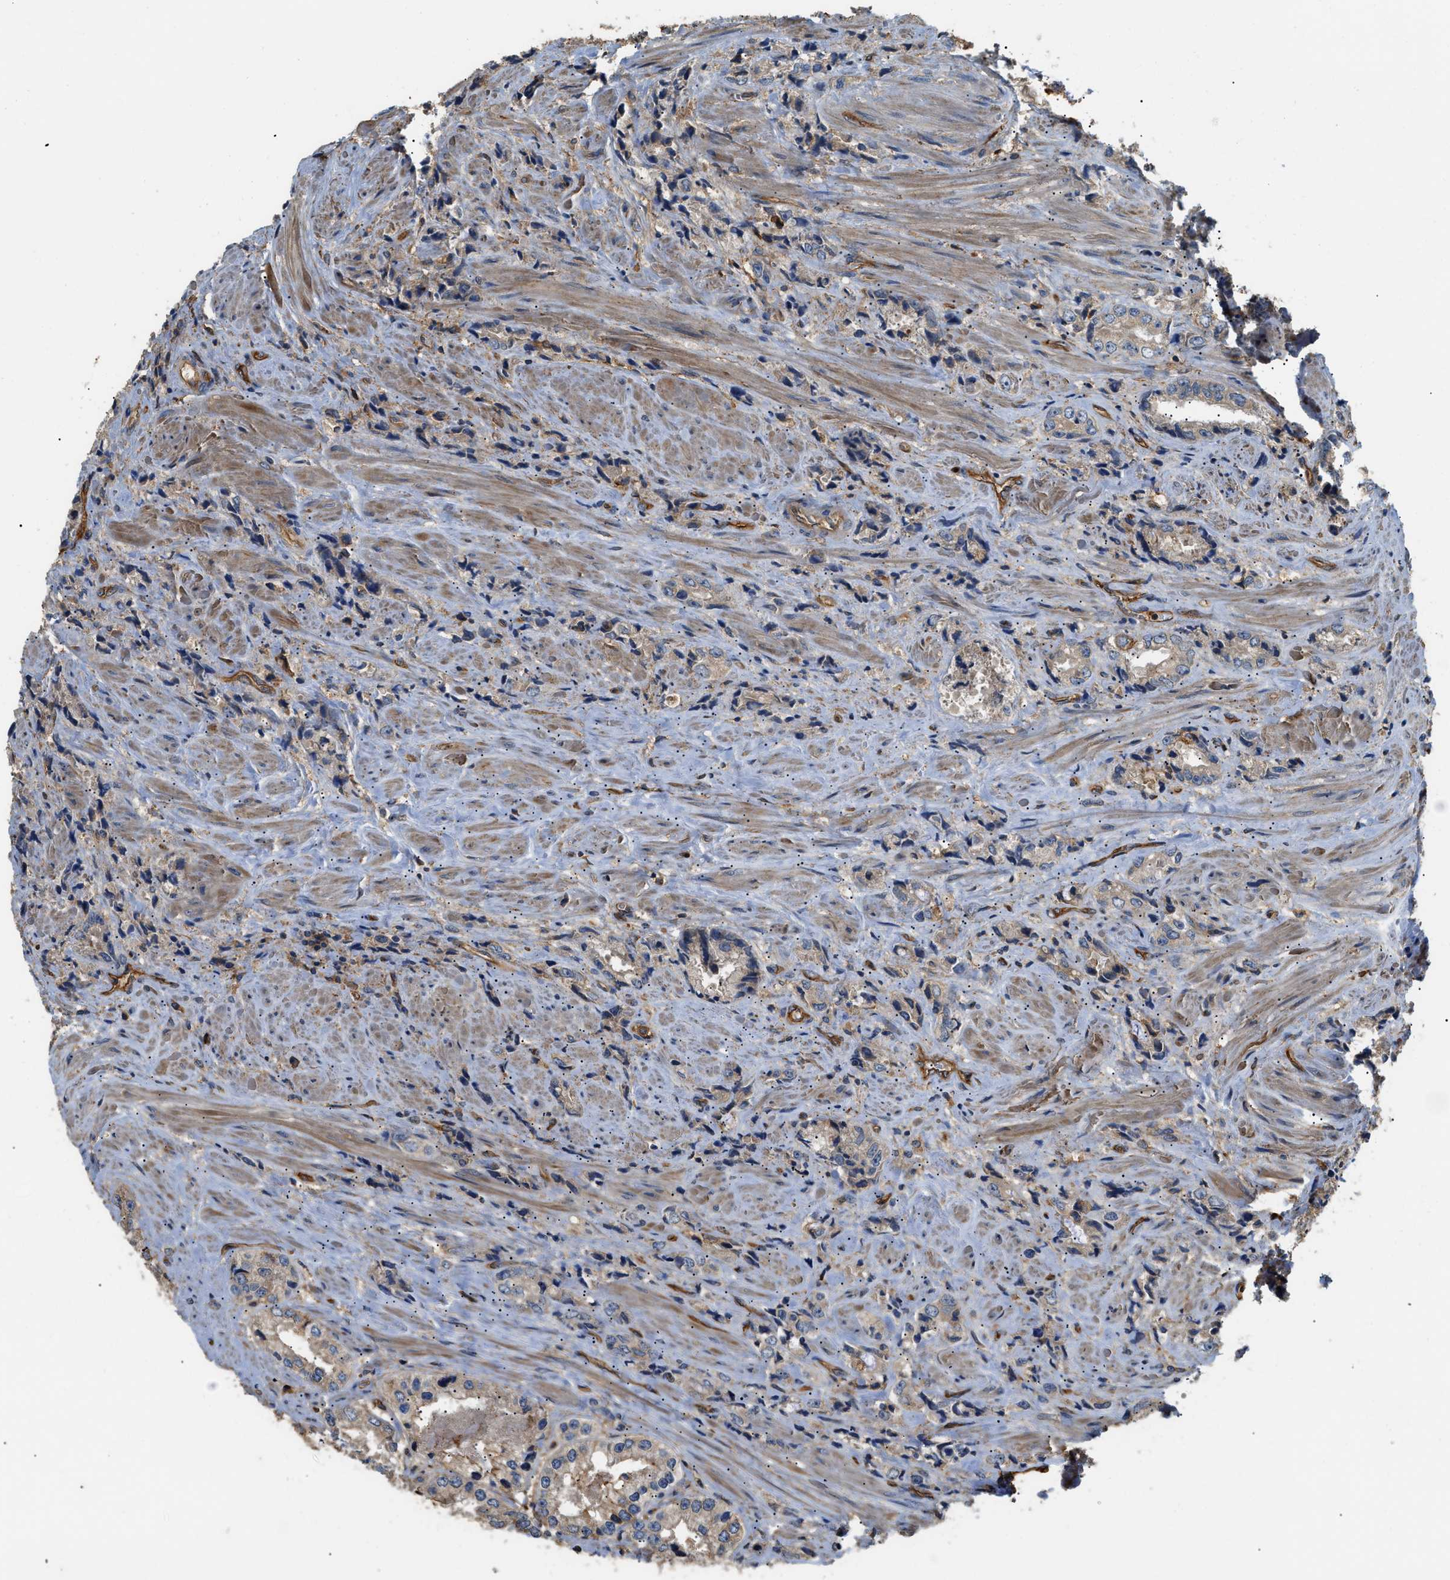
{"staining": {"intensity": "weak", "quantity": ">75%", "location": "cytoplasmic/membranous"}, "tissue": "prostate cancer", "cell_type": "Tumor cells", "image_type": "cancer", "snomed": [{"axis": "morphology", "description": "Adenocarcinoma, High grade"}, {"axis": "topography", "description": "Prostate"}], "caption": "High-power microscopy captured an IHC micrograph of high-grade adenocarcinoma (prostate), revealing weak cytoplasmic/membranous expression in approximately >75% of tumor cells.", "gene": "DDHD2", "patient": {"sex": "male", "age": 61}}